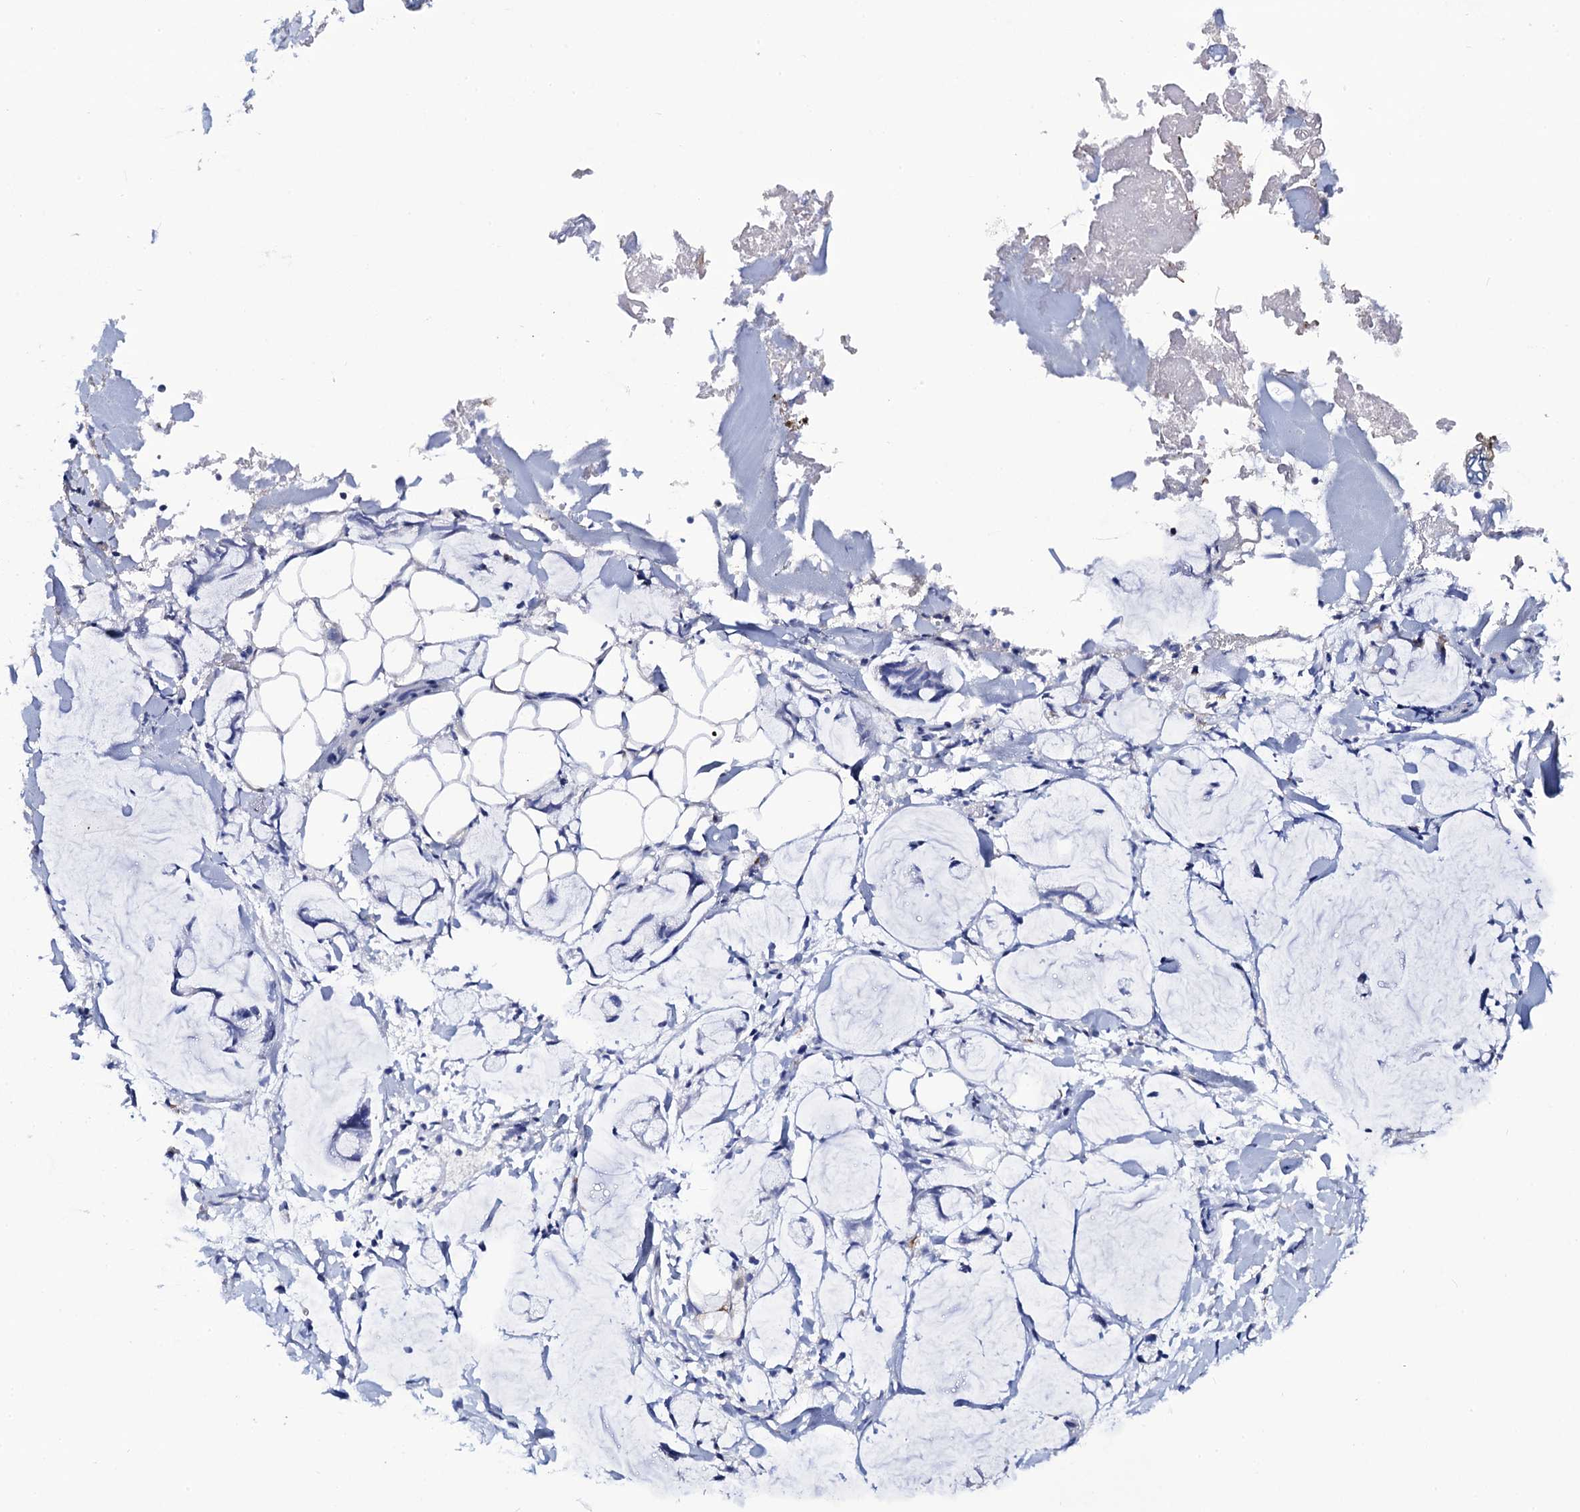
{"staining": {"intensity": "negative", "quantity": "none", "location": "none"}, "tissue": "adipose tissue", "cell_type": "Adipocytes", "image_type": "normal", "snomed": [{"axis": "morphology", "description": "Normal tissue, NOS"}, {"axis": "morphology", "description": "Adenocarcinoma, NOS"}, {"axis": "topography", "description": "Colon"}, {"axis": "topography", "description": "Peripheral nerve tissue"}], "caption": "A micrograph of adipose tissue stained for a protein demonstrates no brown staining in adipocytes. The staining is performed using DAB brown chromogen with nuclei counter-stained in using hematoxylin.", "gene": "PTCD3", "patient": {"sex": "male", "age": 14}}